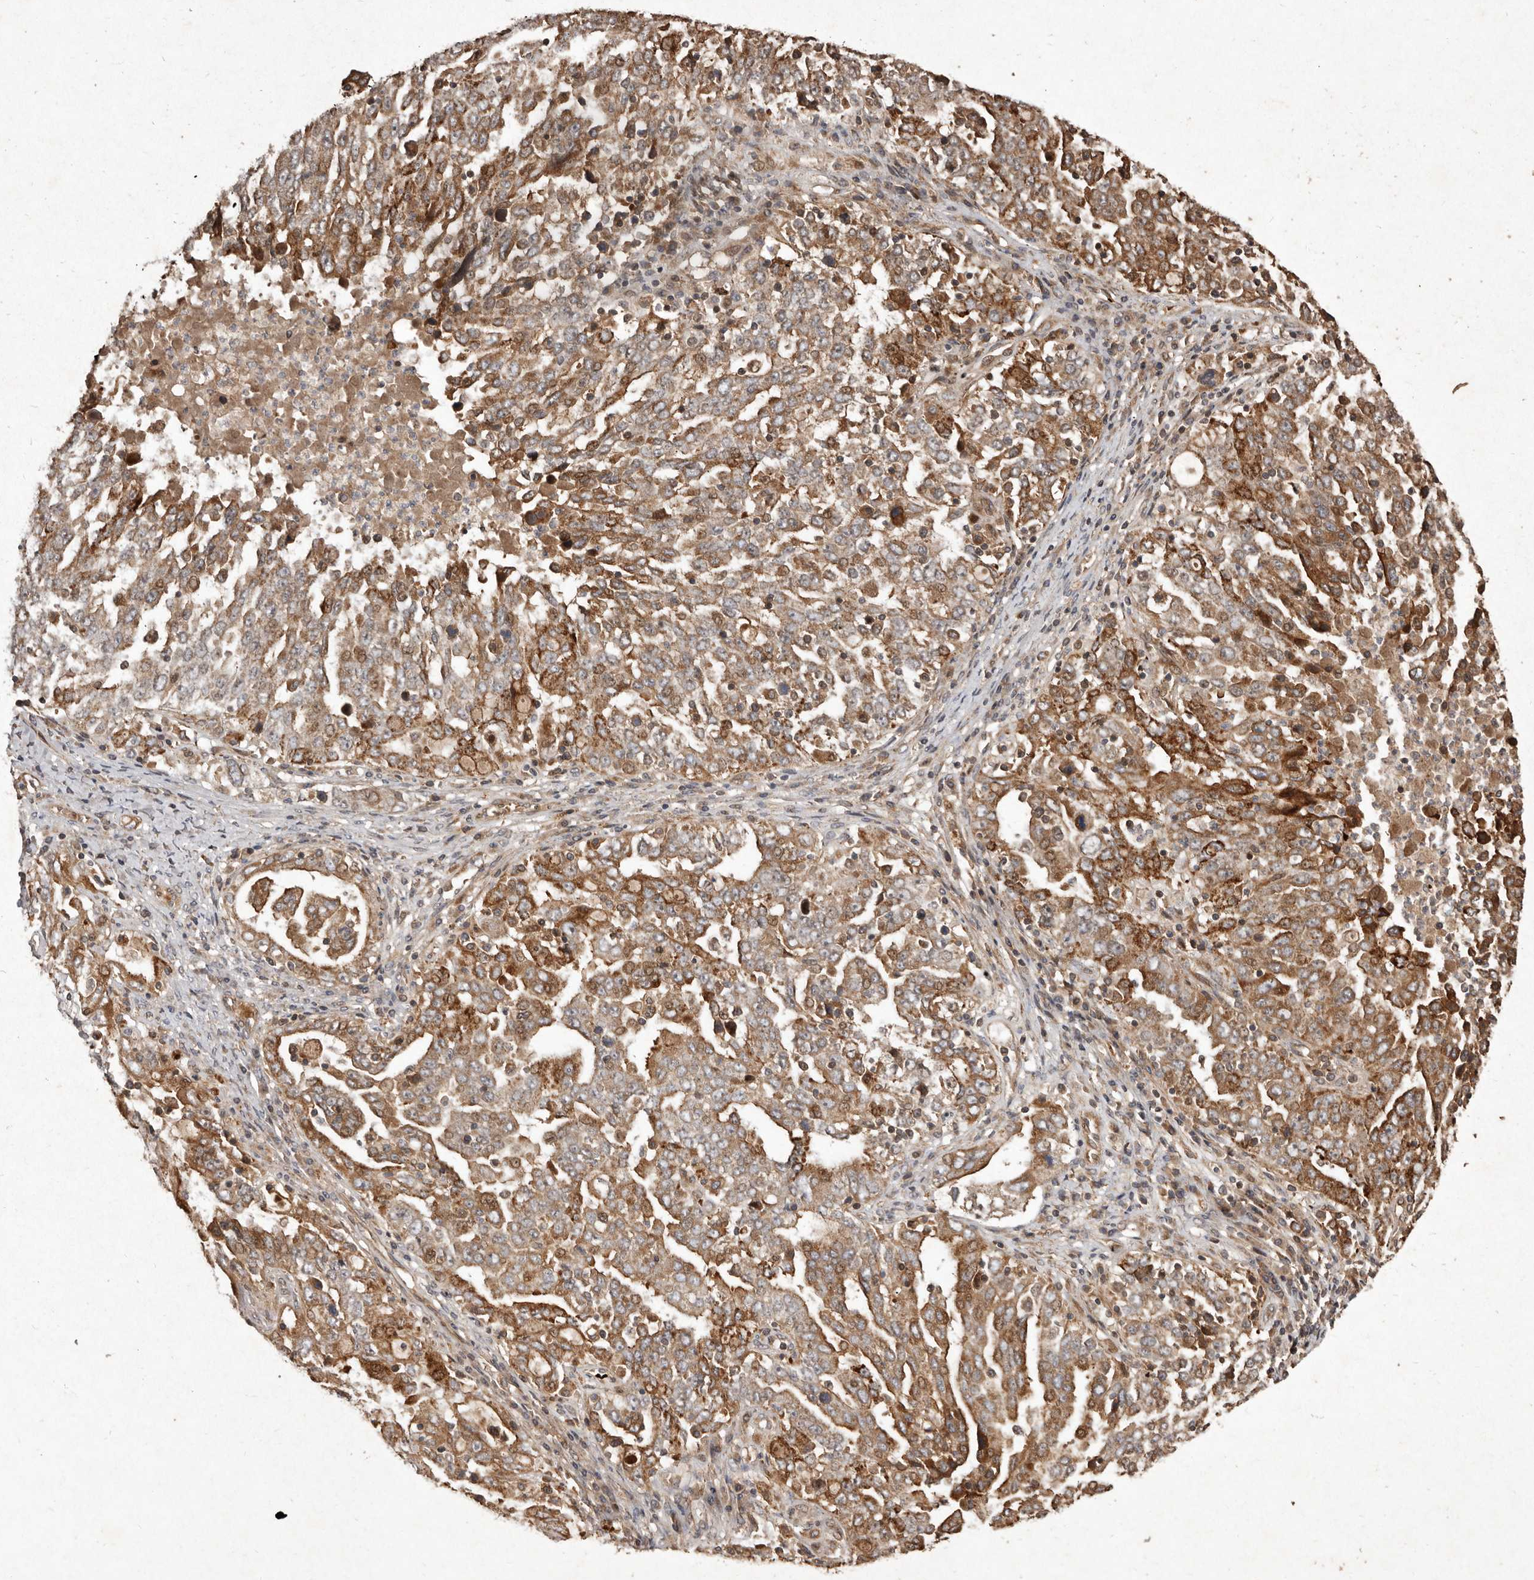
{"staining": {"intensity": "strong", "quantity": ">75%", "location": "cytoplasmic/membranous"}, "tissue": "ovarian cancer", "cell_type": "Tumor cells", "image_type": "cancer", "snomed": [{"axis": "morphology", "description": "Carcinoma, endometroid"}, {"axis": "topography", "description": "Ovary"}], "caption": "Human ovarian cancer (endometroid carcinoma) stained with a protein marker exhibits strong staining in tumor cells.", "gene": "SEMA3A", "patient": {"sex": "female", "age": 62}}